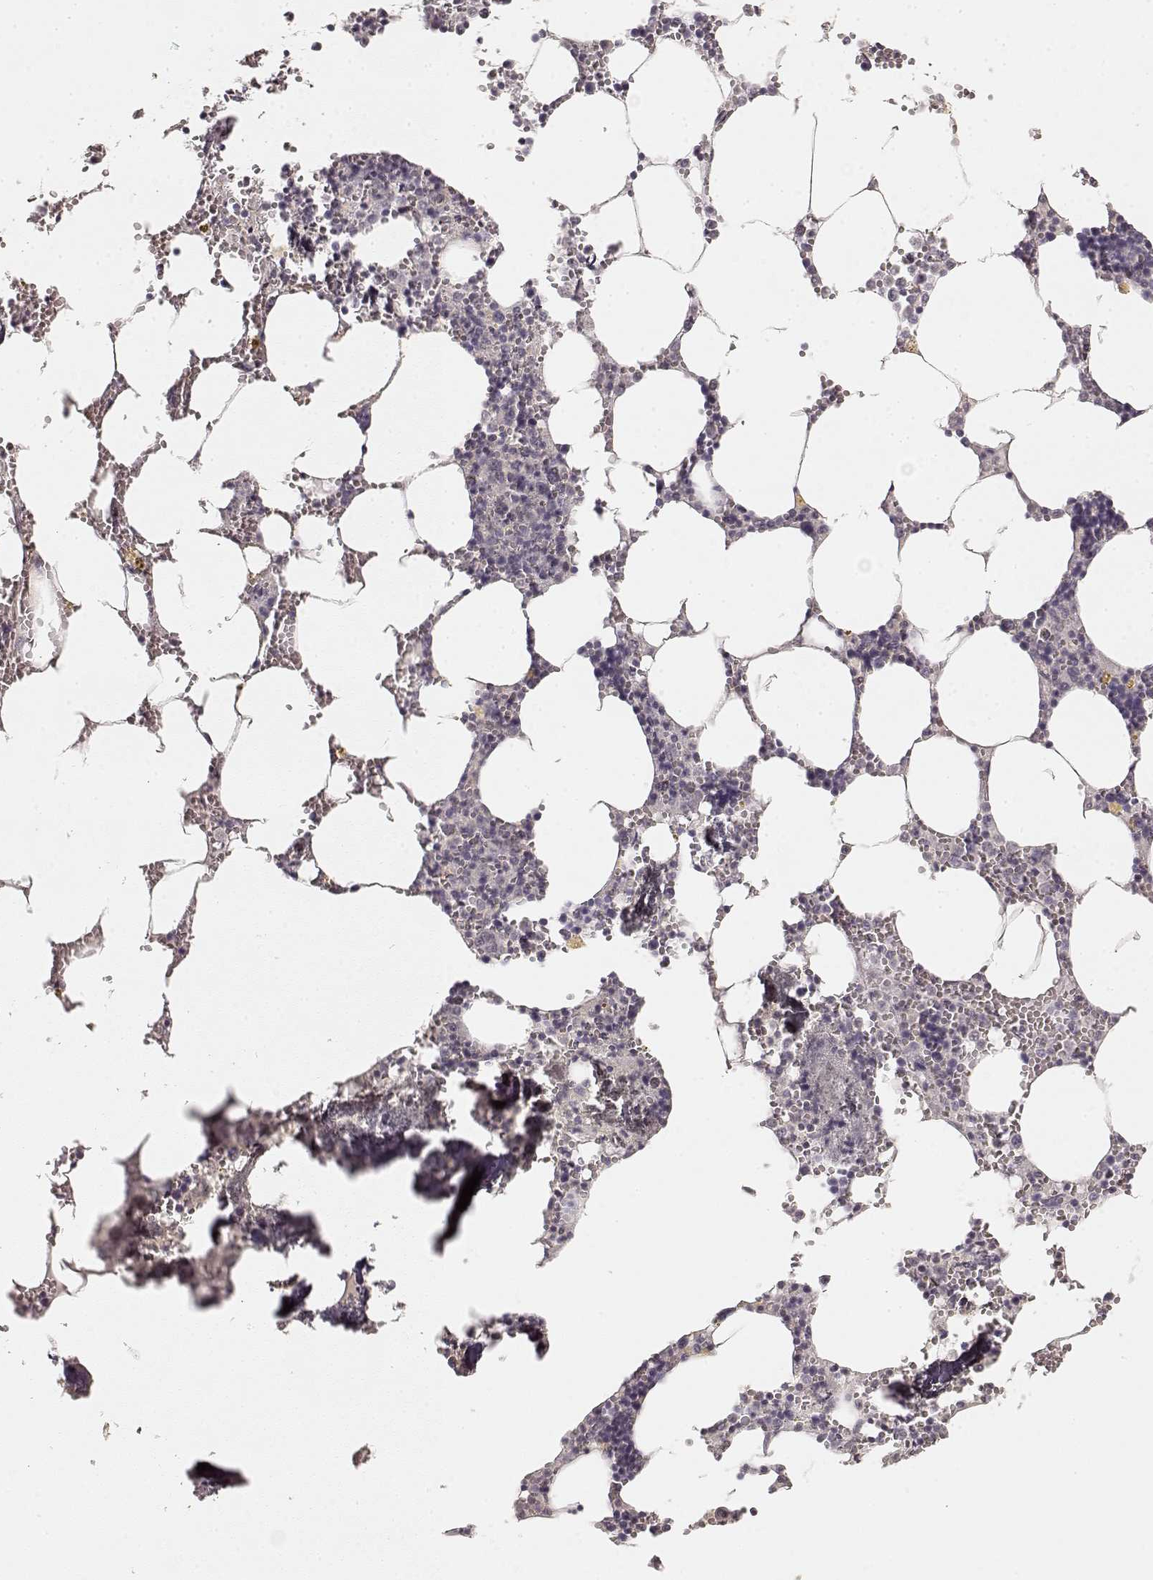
{"staining": {"intensity": "negative", "quantity": "none", "location": "none"}, "tissue": "bone marrow", "cell_type": "Hematopoietic cells", "image_type": "normal", "snomed": [{"axis": "morphology", "description": "Normal tissue, NOS"}, {"axis": "topography", "description": "Bone marrow"}], "caption": "Immunohistochemistry of benign bone marrow reveals no expression in hematopoietic cells. (DAB (3,3'-diaminobenzidine) IHC, high magnification).", "gene": "LAMC2", "patient": {"sex": "male", "age": 54}}